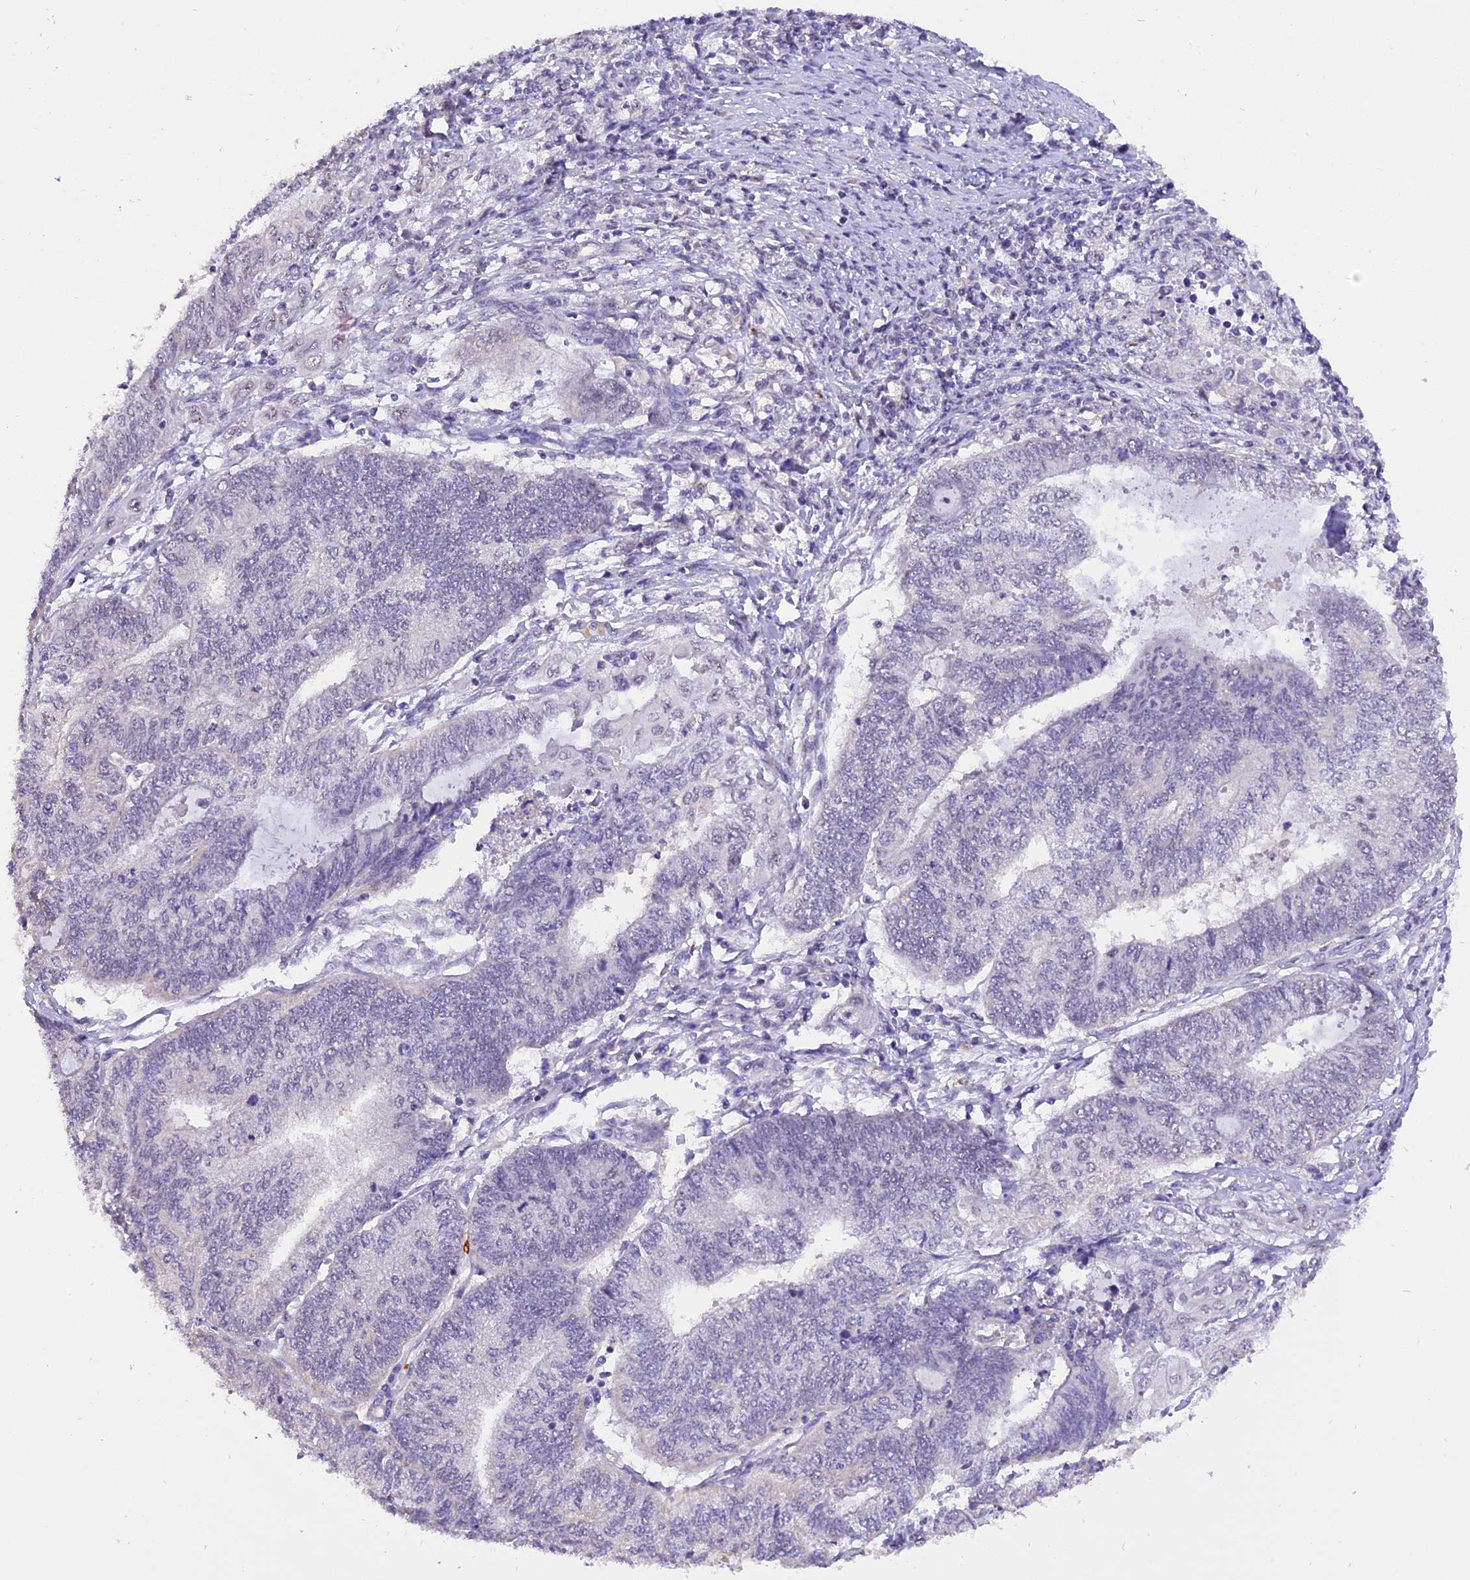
{"staining": {"intensity": "negative", "quantity": "none", "location": "none"}, "tissue": "endometrial cancer", "cell_type": "Tumor cells", "image_type": "cancer", "snomed": [{"axis": "morphology", "description": "Adenocarcinoma, NOS"}, {"axis": "topography", "description": "Uterus"}, {"axis": "topography", "description": "Endometrium"}], "caption": "Protein analysis of adenocarcinoma (endometrial) demonstrates no significant positivity in tumor cells.", "gene": "AHSP", "patient": {"sex": "female", "age": 70}}